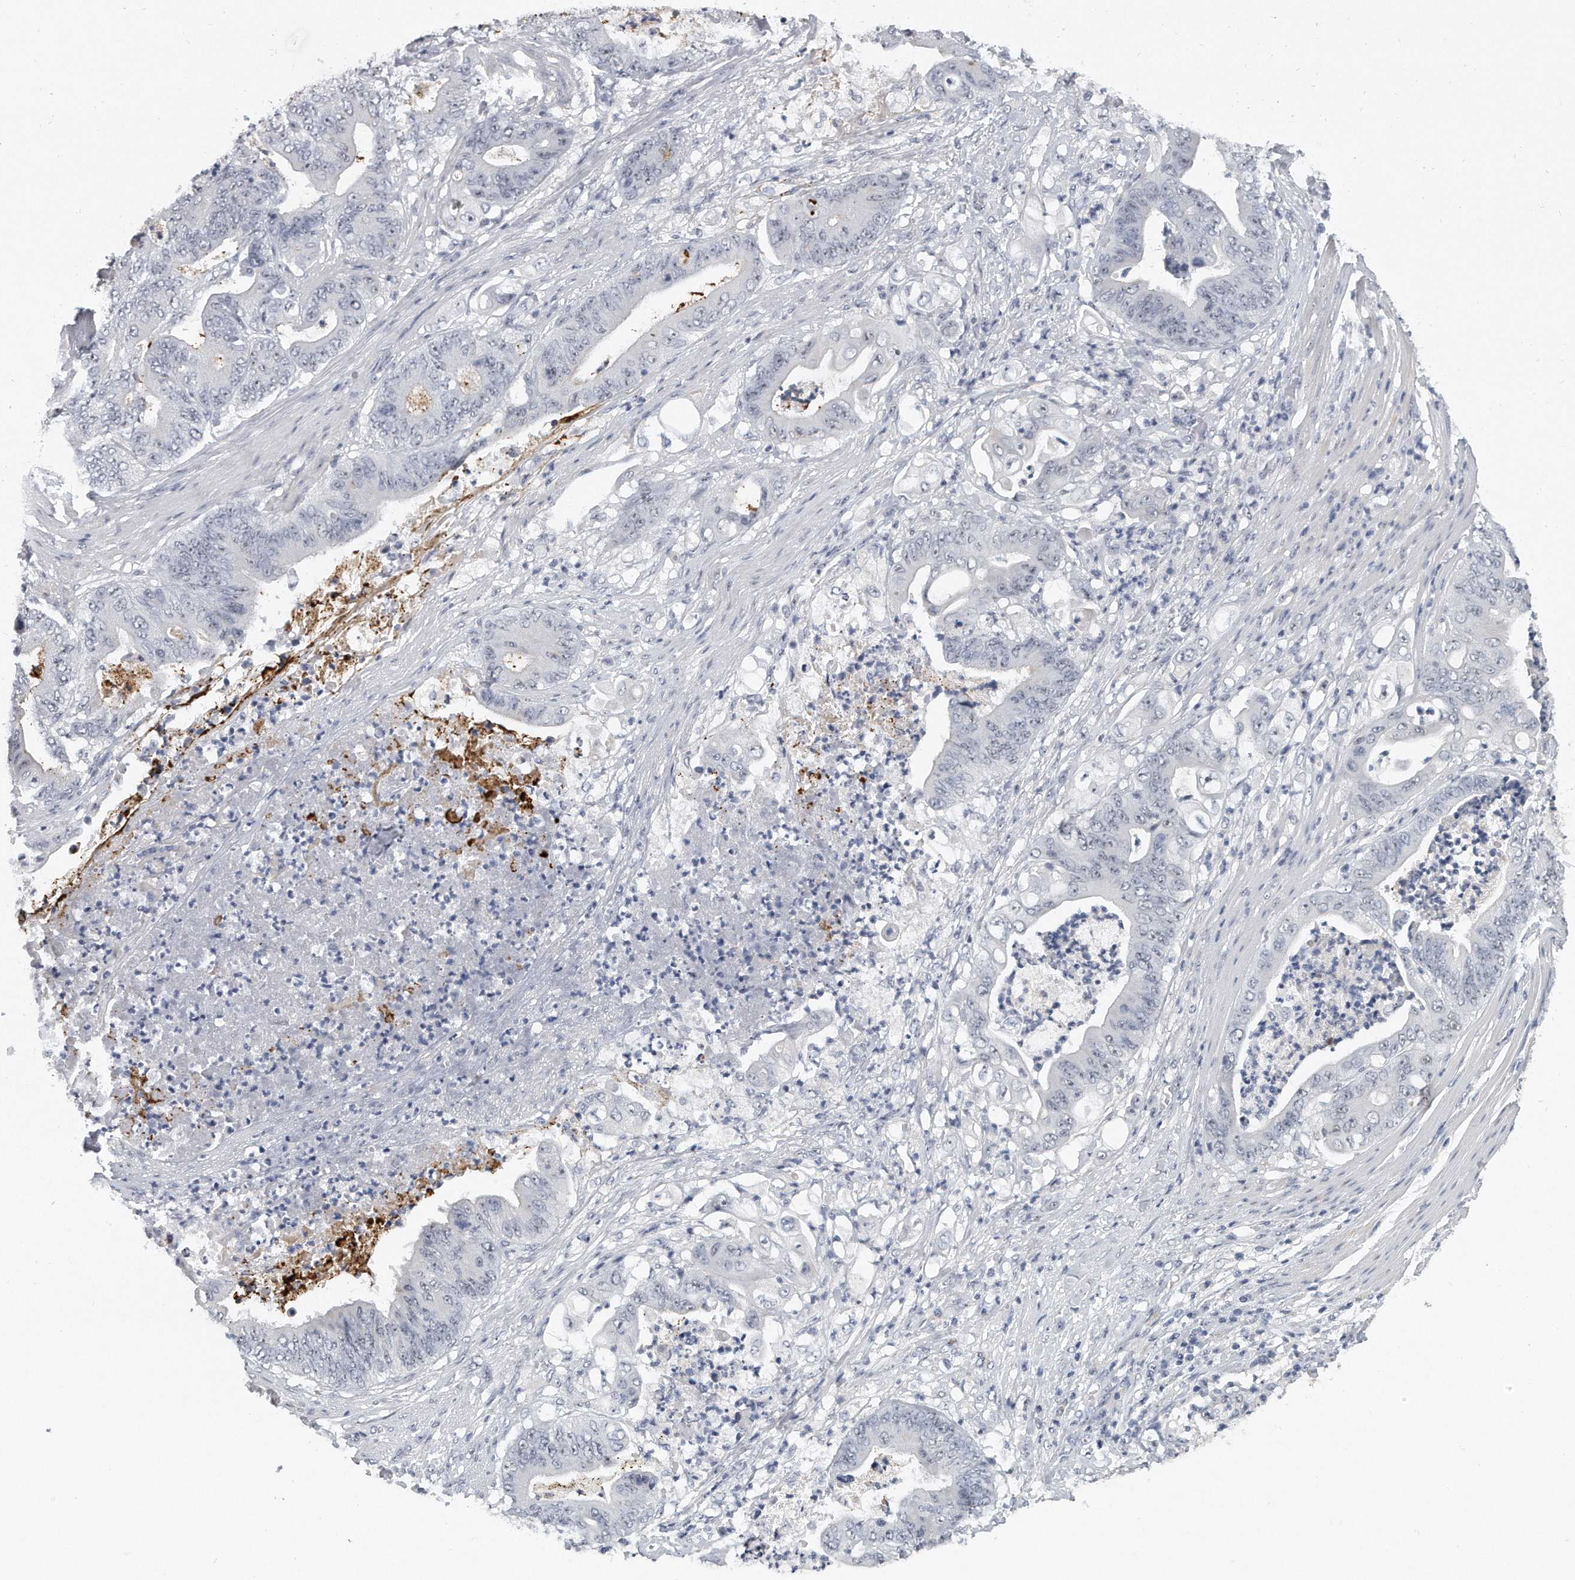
{"staining": {"intensity": "negative", "quantity": "none", "location": "none"}, "tissue": "stomach cancer", "cell_type": "Tumor cells", "image_type": "cancer", "snomed": [{"axis": "morphology", "description": "Adenocarcinoma, NOS"}, {"axis": "topography", "description": "Stomach"}], "caption": "Tumor cells are negative for brown protein staining in adenocarcinoma (stomach). (DAB (3,3'-diaminobenzidine) immunohistochemistry with hematoxylin counter stain).", "gene": "TFCP2L1", "patient": {"sex": "female", "age": 73}}